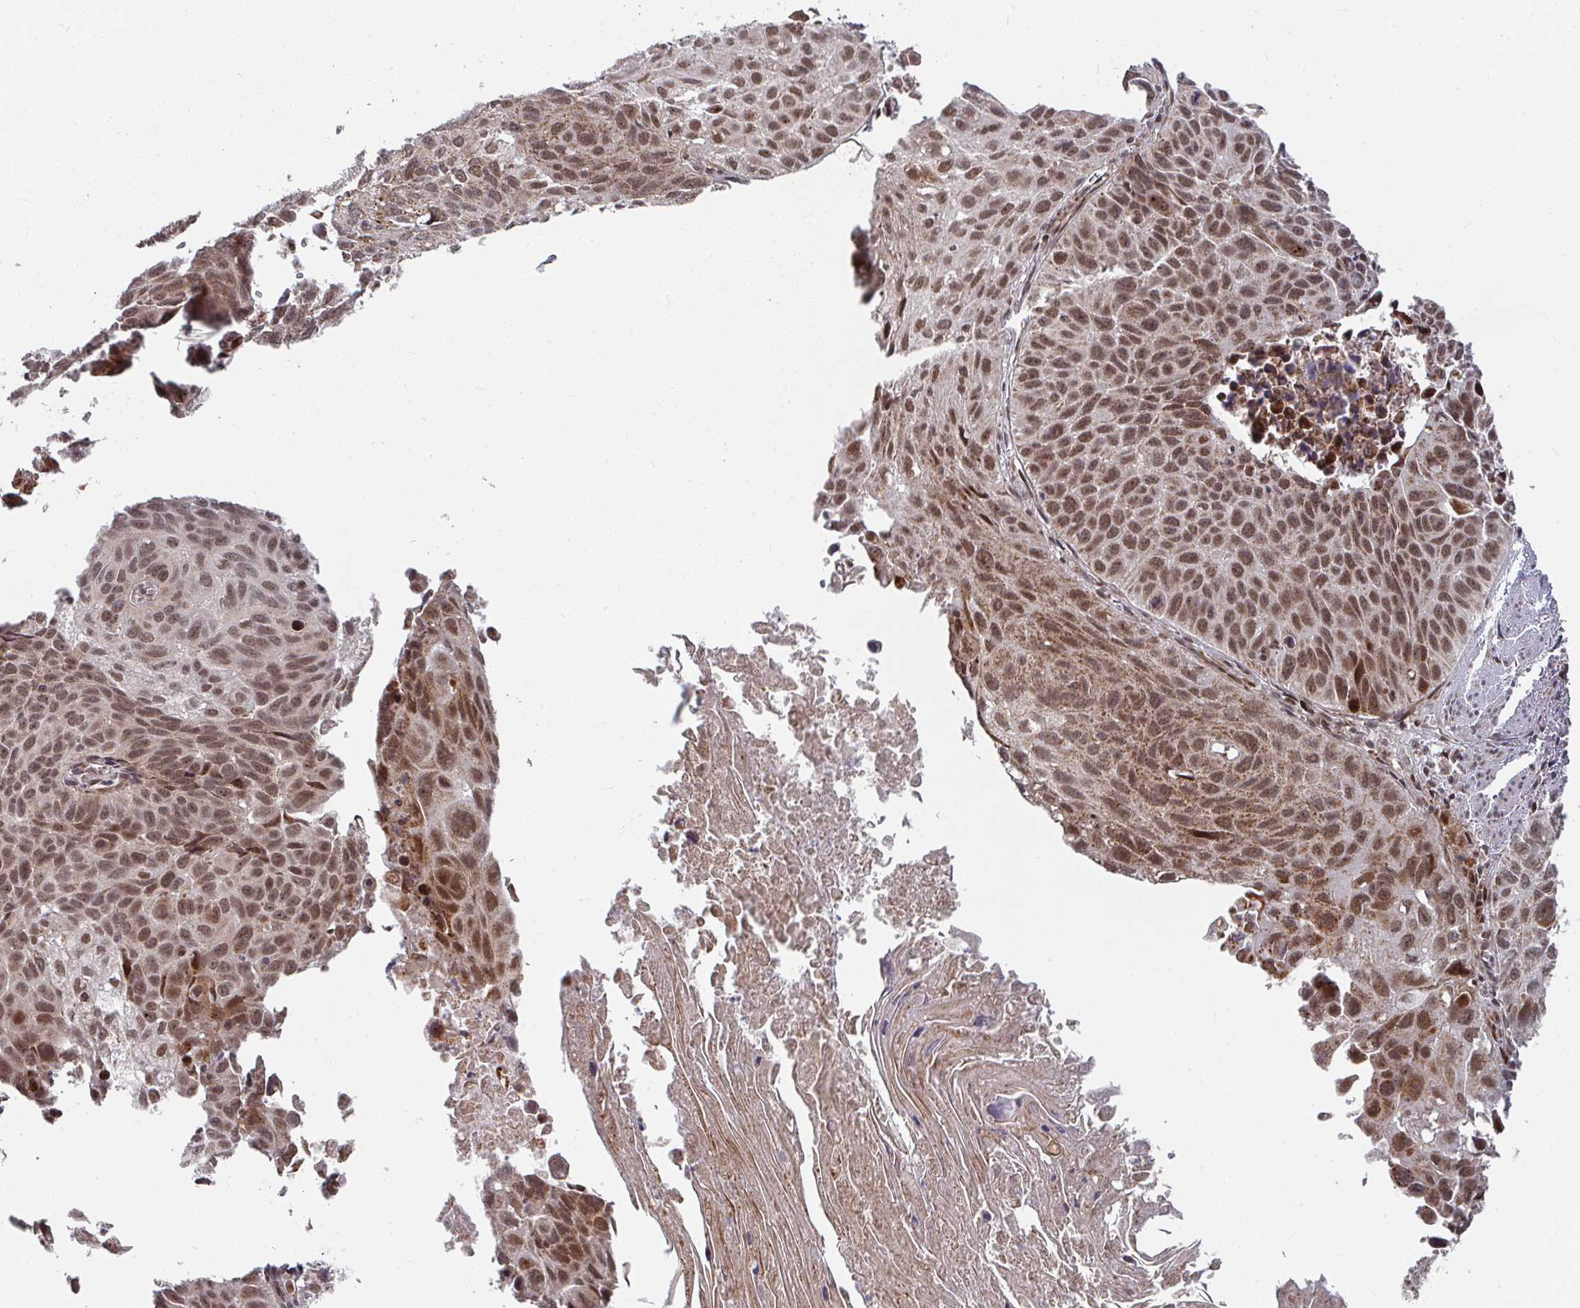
{"staining": {"intensity": "moderate", "quantity": ">75%", "location": "nuclear"}, "tissue": "lung cancer", "cell_type": "Tumor cells", "image_type": "cancer", "snomed": [{"axis": "morphology", "description": "Squamous cell carcinoma, NOS"}, {"axis": "topography", "description": "Lung"}], "caption": "Tumor cells show medium levels of moderate nuclear staining in approximately >75% of cells in lung squamous cell carcinoma.", "gene": "RBBP5", "patient": {"sex": "male", "age": 71}}